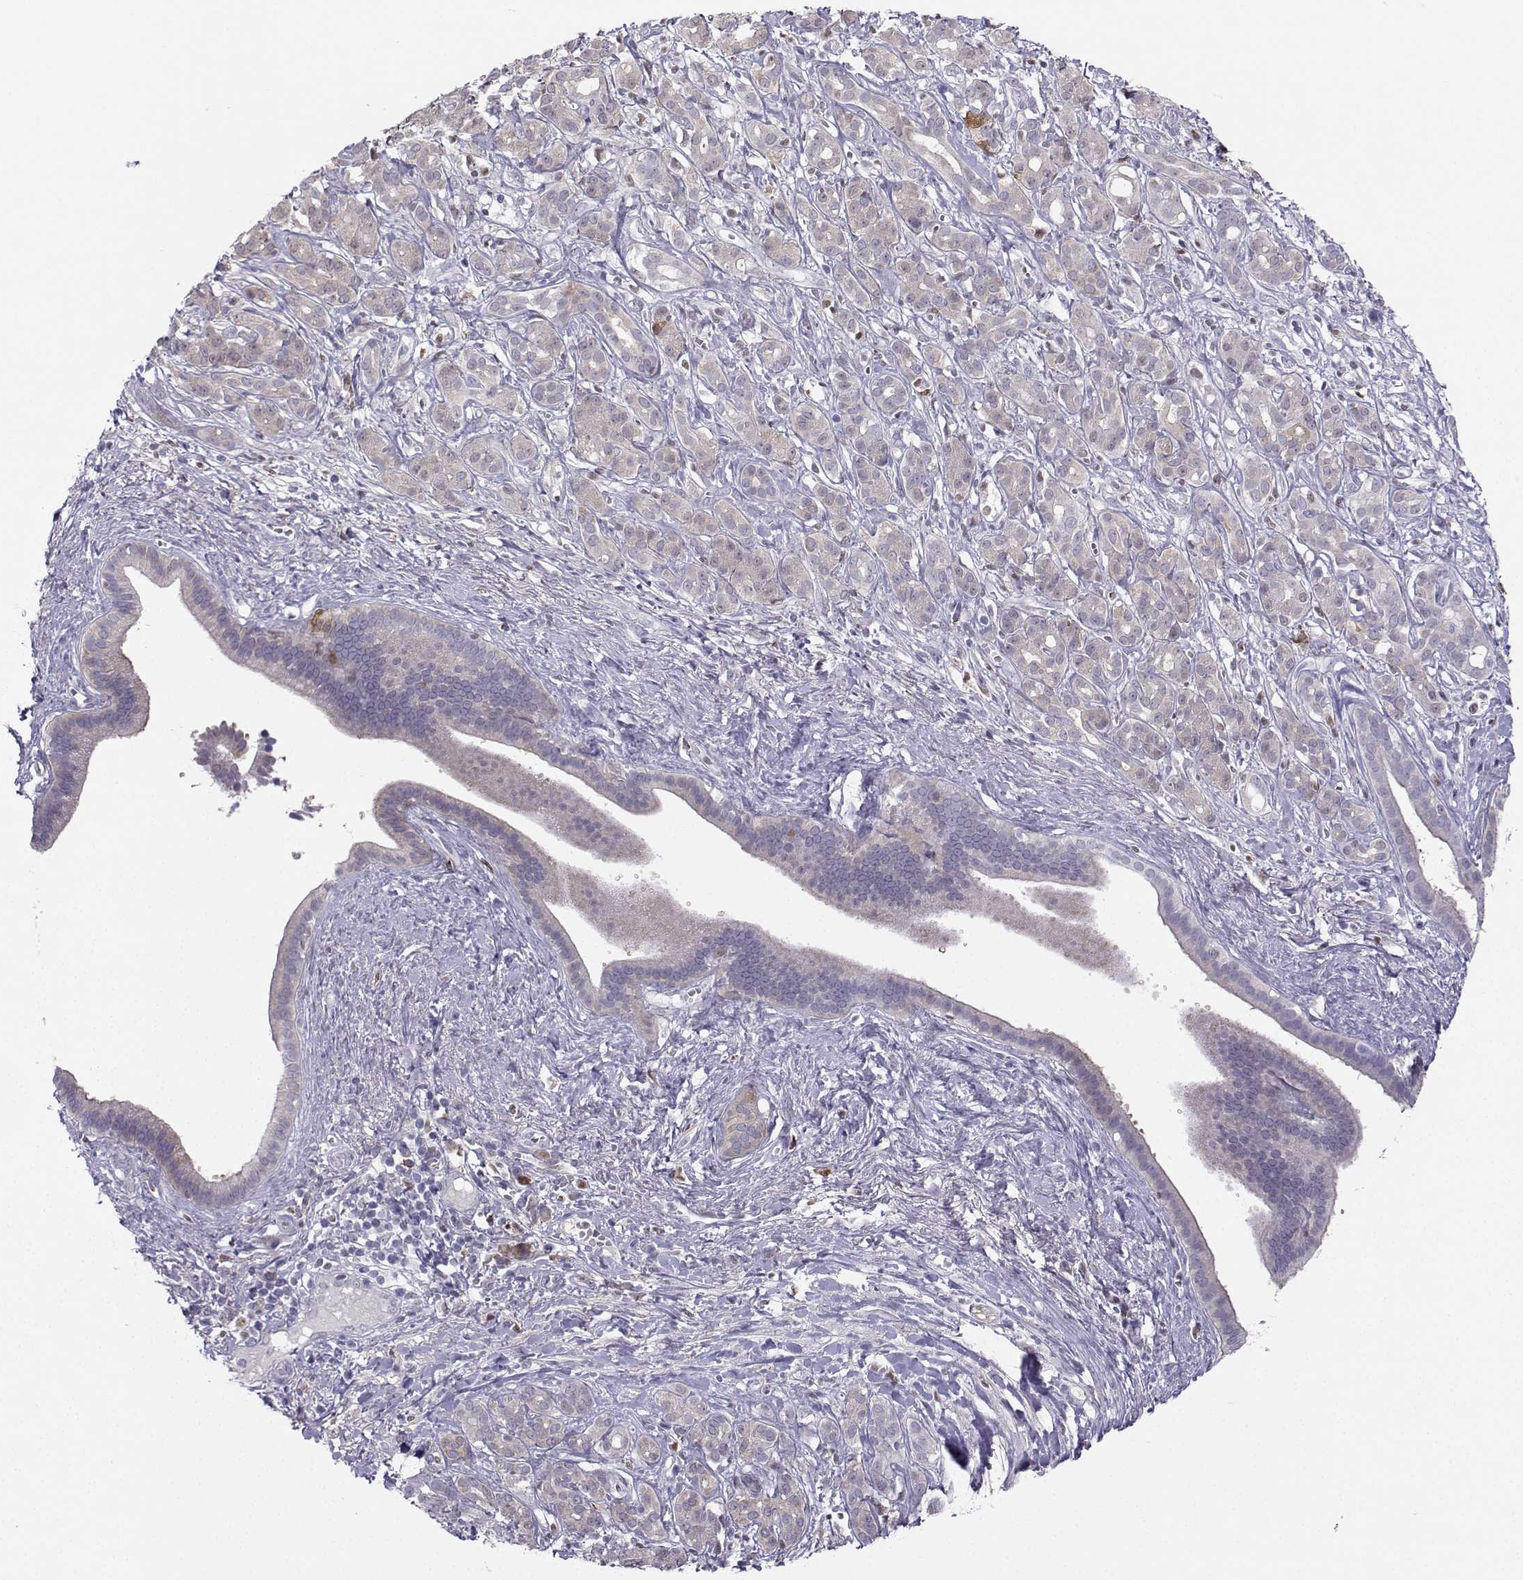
{"staining": {"intensity": "negative", "quantity": "none", "location": "none"}, "tissue": "pancreatic cancer", "cell_type": "Tumor cells", "image_type": "cancer", "snomed": [{"axis": "morphology", "description": "Adenocarcinoma, NOS"}, {"axis": "topography", "description": "Pancreas"}], "caption": "This is an IHC histopathology image of pancreatic adenocarcinoma. There is no staining in tumor cells.", "gene": "DCLK3", "patient": {"sex": "male", "age": 61}}